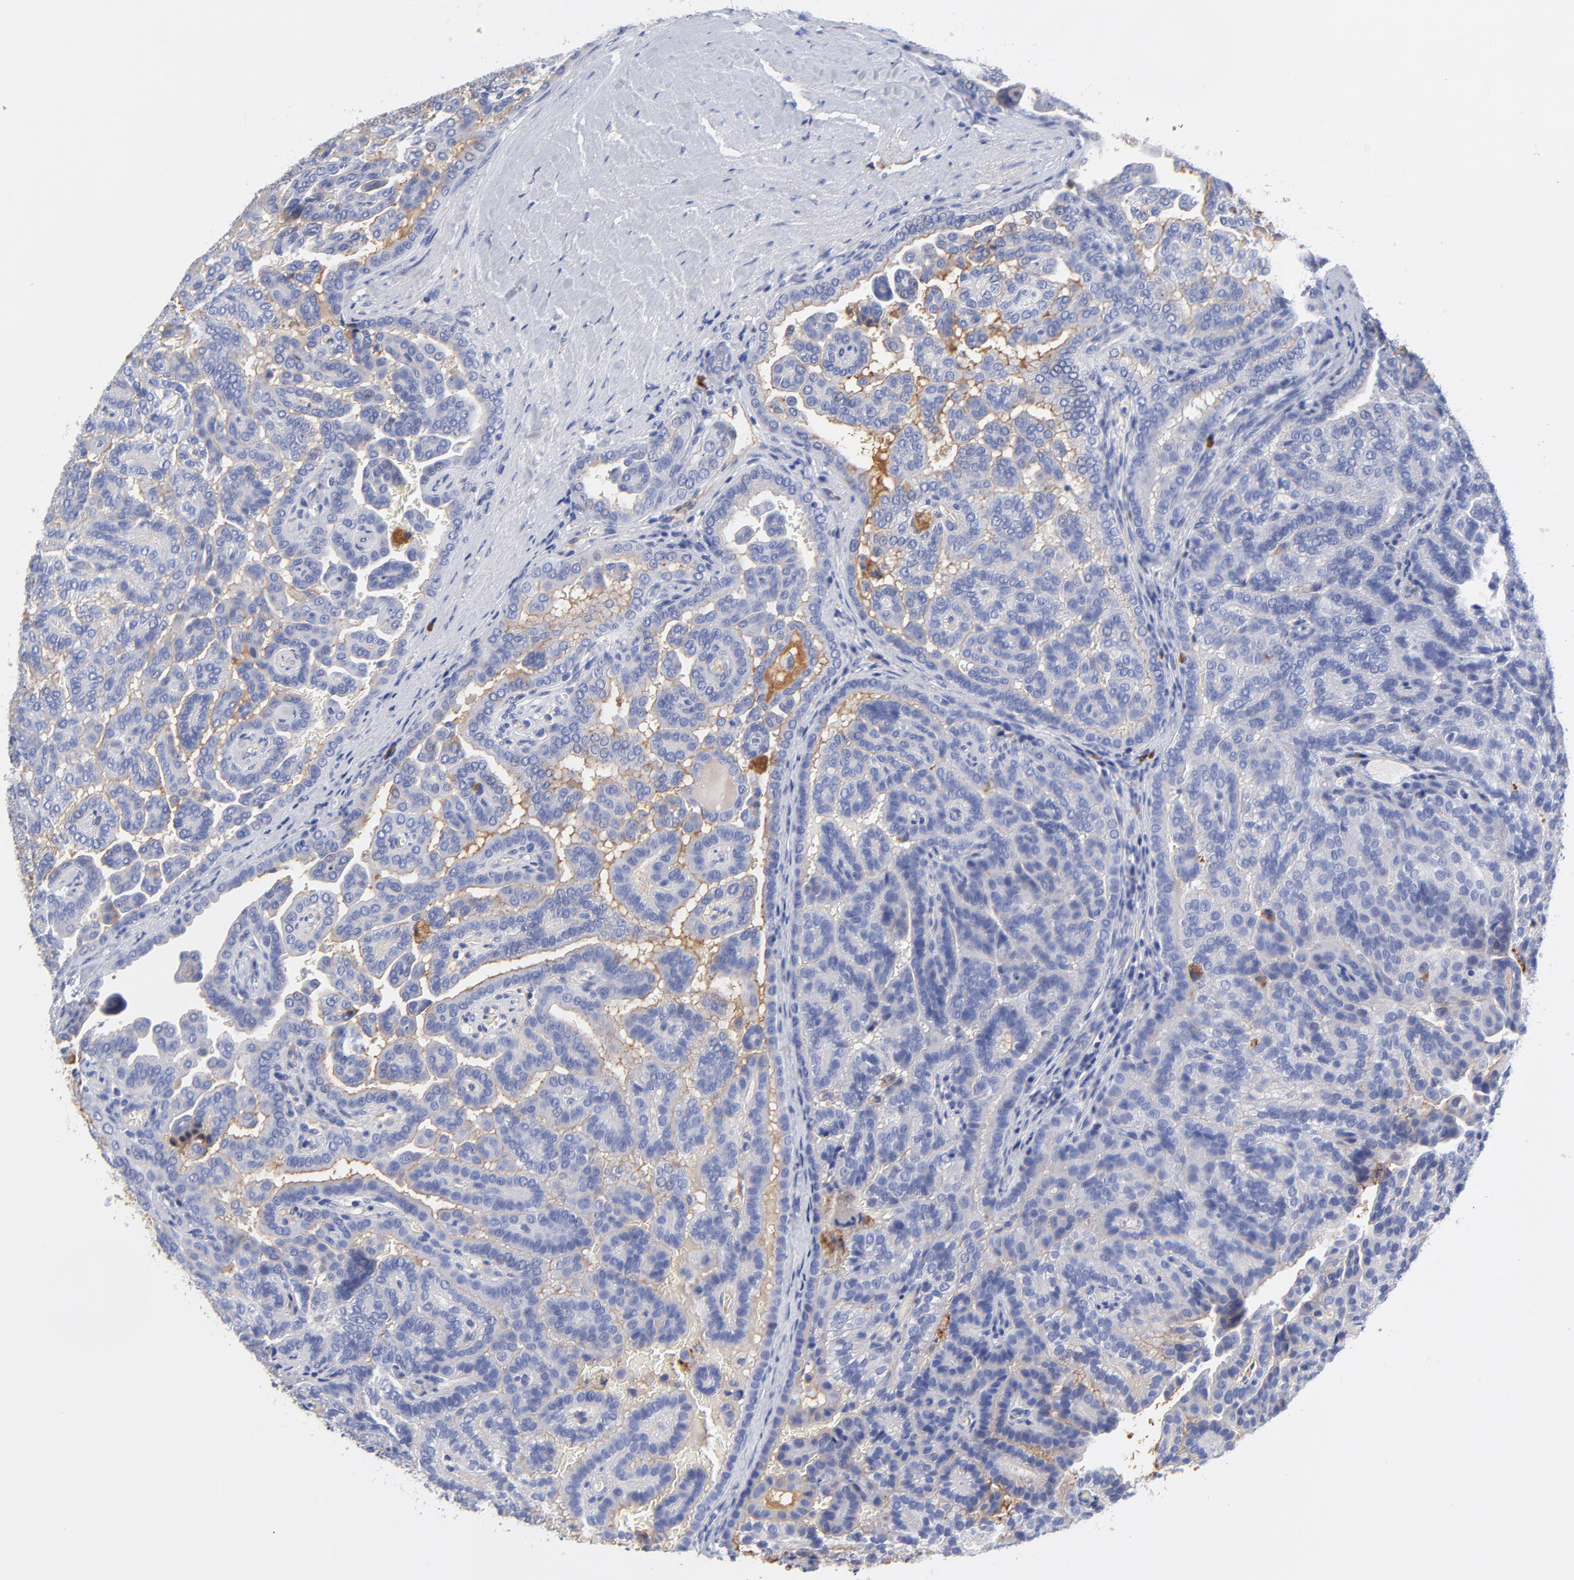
{"staining": {"intensity": "weak", "quantity": "<25%", "location": "cytoplasmic/membranous"}, "tissue": "renal cancer", "cell_type": "Tumor cells", "image_type": "cancer", "snomed": [{"axis": "morphology", "description": "Adenocarcinoma, NOS"}, {"axis": "topography", "description": "Kidney"}], "caption": "DAB (3,3'-diaminobenzidine) immunohistochemical staining of human renal cancer (adenocarcinoma) displays no significant expression in tumor cells.", "gene": "IGLV3-10", "patient": {"sex": "male", "age": 61}}